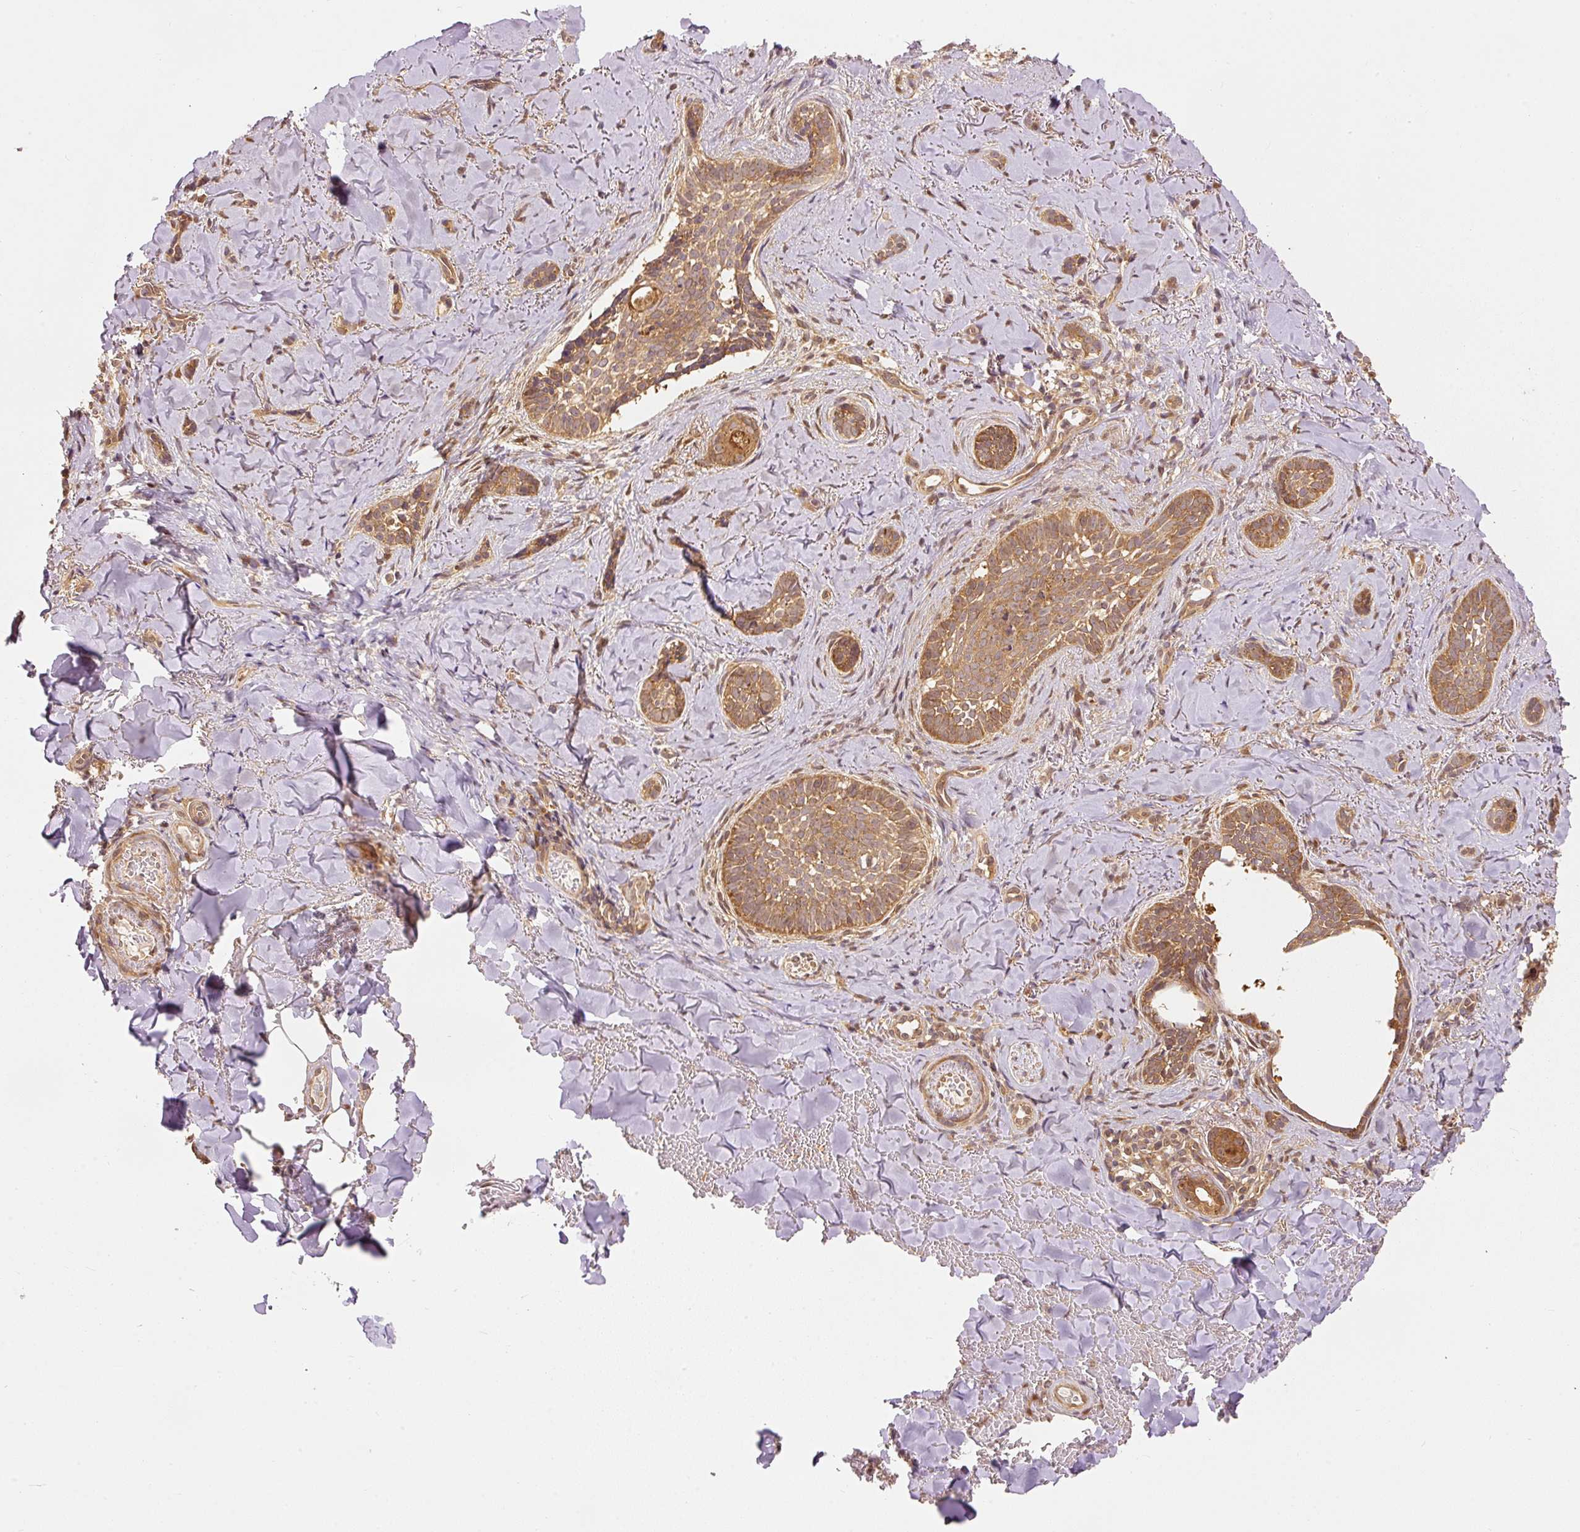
{"staining": {"intensity": "moderate", "quantity": ">75%", "location": "cytoplasmic/membranous"}, "tissue": "skin cancer", "cell_type": "Tumor cells", "image_type": "cancer", "snomed": [{"axis": "morphology", "description": "Basal cell carcinoma"}, {"axis": "topography", "description": "Skin"}], "caption": "A brown stain highlights moderate cytoplasmic/membranous expression of a protein in human skin cancer (basal cell carcinoma) tumor cells.", "gene": "EIF3B", "patient": {"sex": "female", "age": 55}}